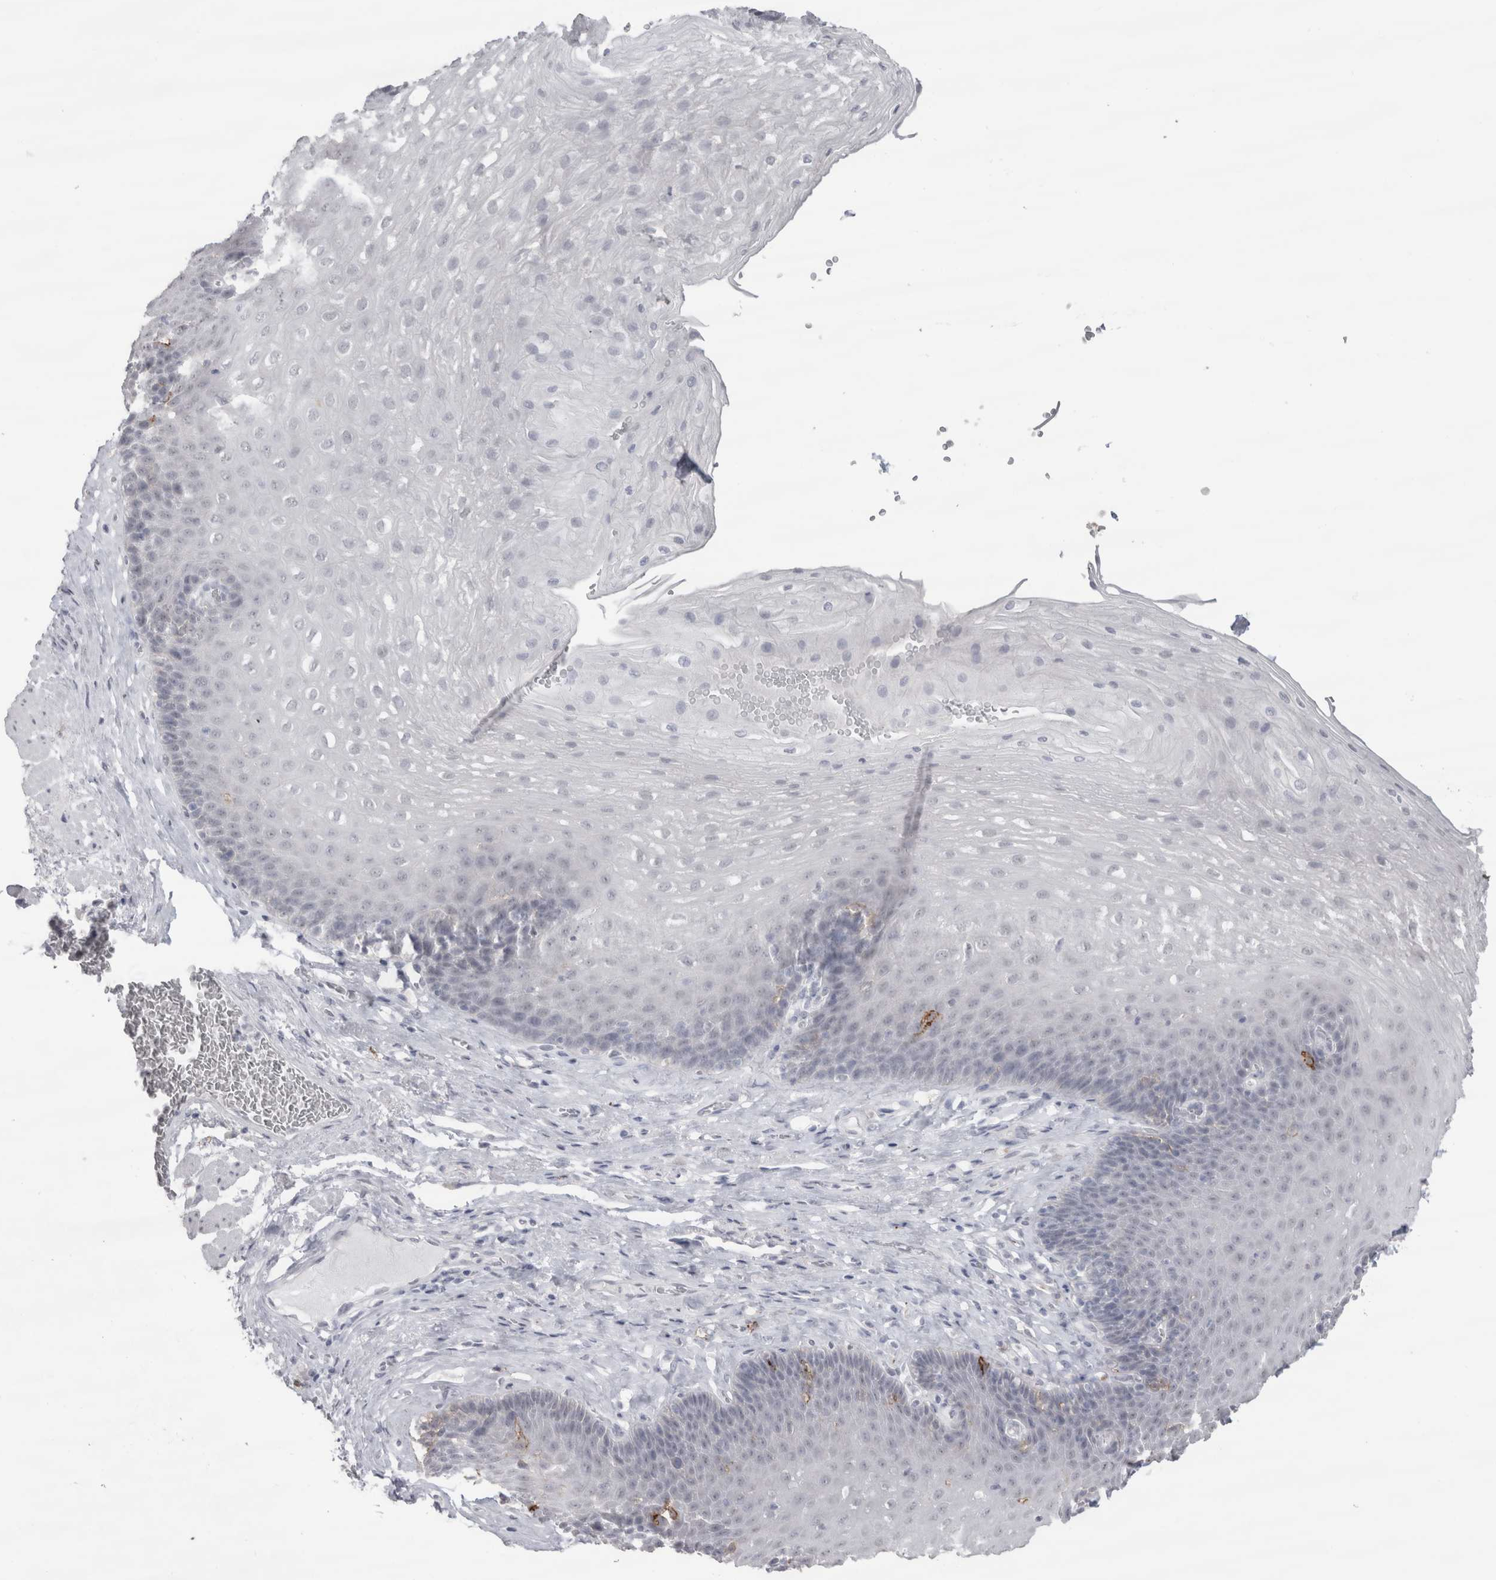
{"staining": {"intensity": "negative", "quantity": "none", "location": "none"}, "tissue": "esophagus", "cell_type": "Squamous epithelial cells", "image_type": "normal", "snomed": [{"axis": "morphology", "description": "Normal tissue, NOS"}, {"axis": "topography", "description": "Esophagus"}], "caption": "Esophagus was stained to show a protein in brown. There is no significant positivity in squamous epithelial cells. (Brightfield microscopy of DAB immunohistochemistry at high magnification).", "gene": "CDH17", "patient": {"sex": "female", "age": 66}}